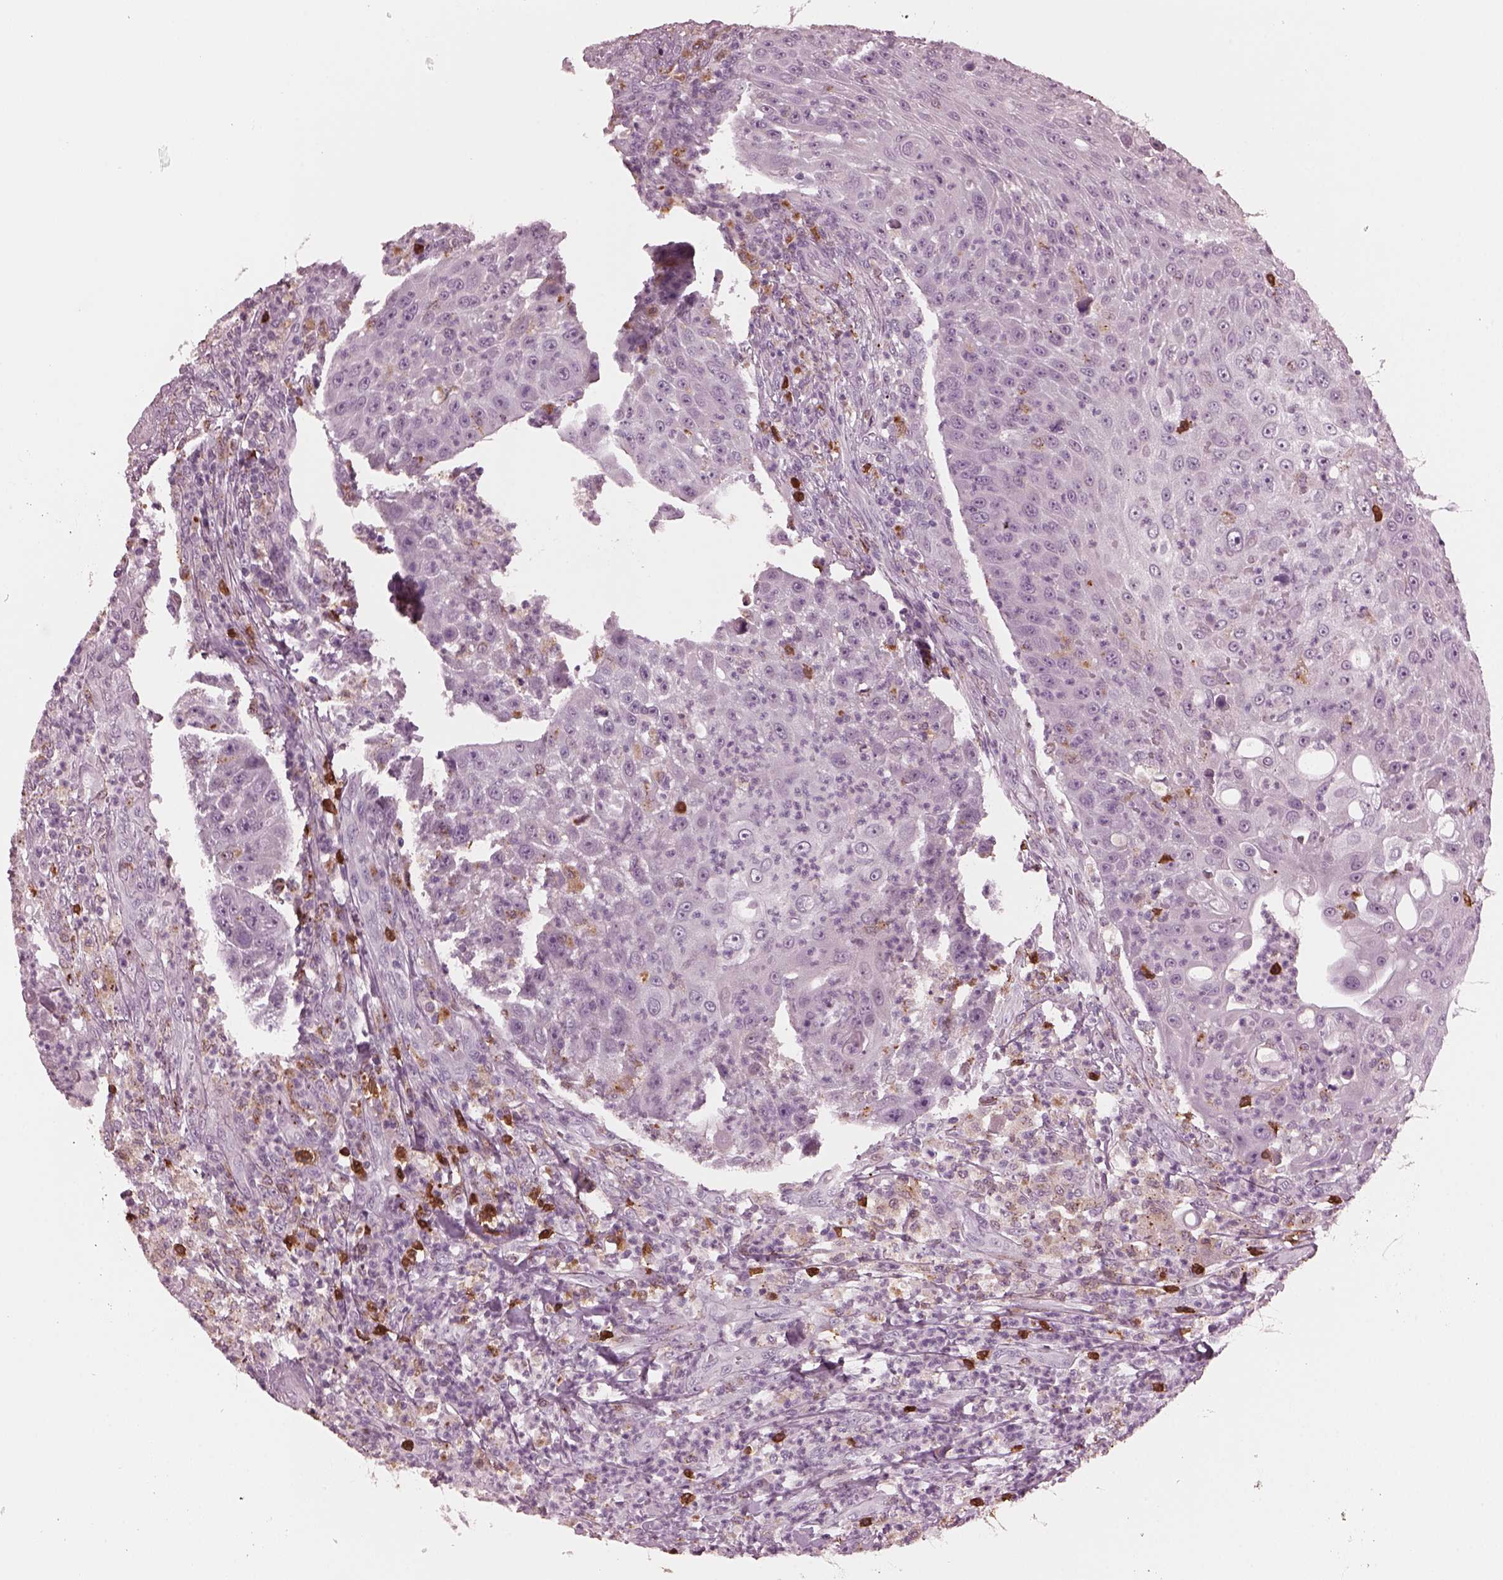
{"staining": {"intensity": "negative", "quantity": "none", "location": "none"}, "tissue": "head and neck cancer", "cell_type": "Tumor cells", "image_type": "cancer", "snomed": [{"axis": "morphology", "description": "Squamous cell carcinoma, NOS"}, {"axis": "topography", "description": "Head-Neck"}], "caption": "Tumor cells show no significant expression in head and neck cancer. (DAB (3,3'-diaminobenzidine) immunohistochemistry (IHC), high magnification).", "gene": "SLAMF8", "patient": {"sex": "male", "age": 69}}